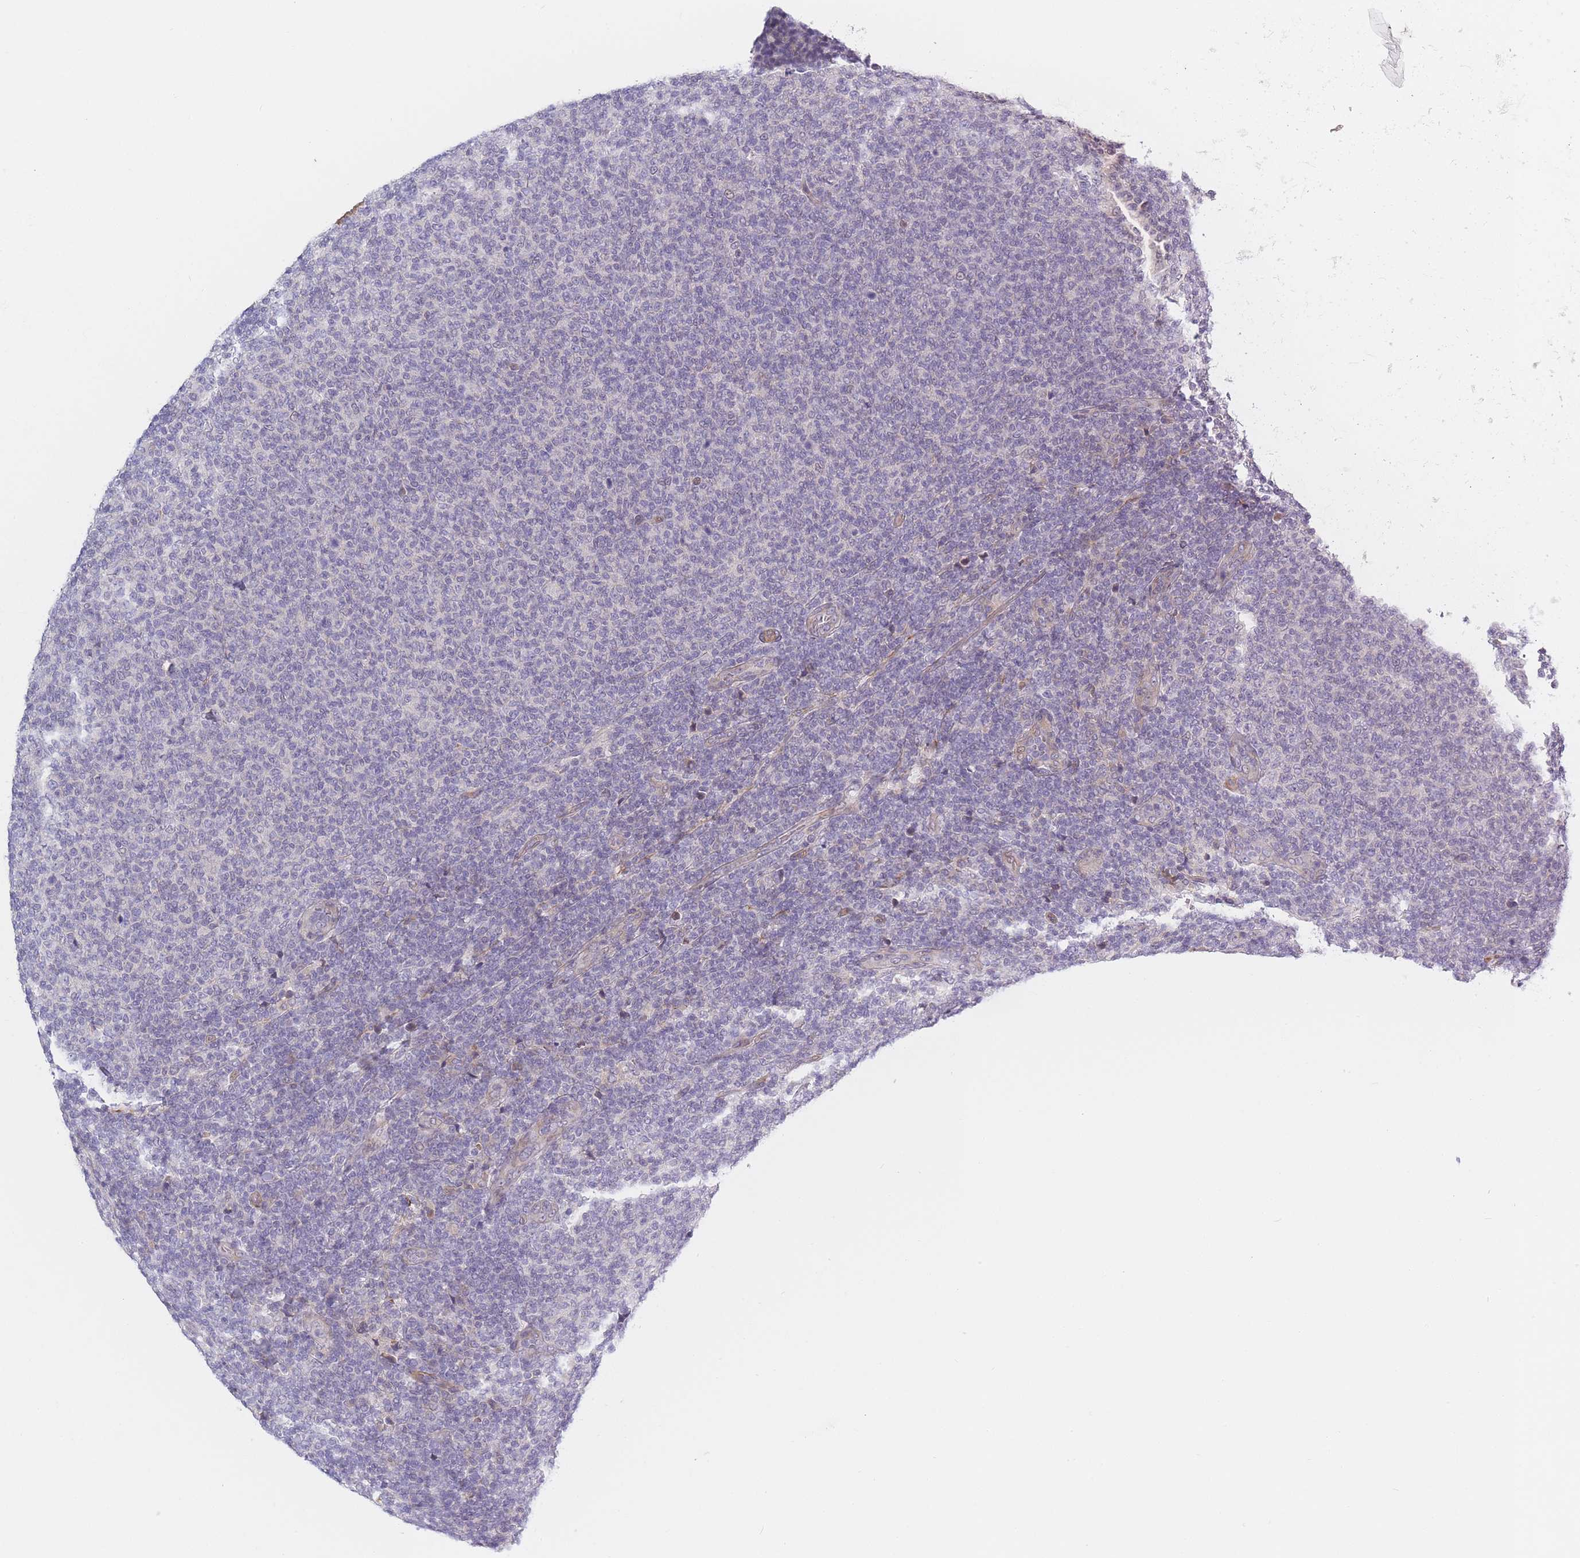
{"staining": {"intensity": "negative", "quantity": "none", "location": "none"}, "tissue": "lymphoma", "cell_type": "Tumor cells", "image_type": "cancer", "snomed": [{"axis": "morphology", "description": "Malignant lymphoma, non-Hodgkin's type, Low grade"}, {"axis": "topography", "description": "Lymph node"}], "caption": "A photomicrograph of malignant lymphoma, non-Hodgkin's type (low-grade) stained for a protein shows no brown staining in tumor cells. (DAB immunohistochemistry with hematoxylin counter stain).", "gene": "SLC7A6", "patient": {"sex": "male", "age": 66}}